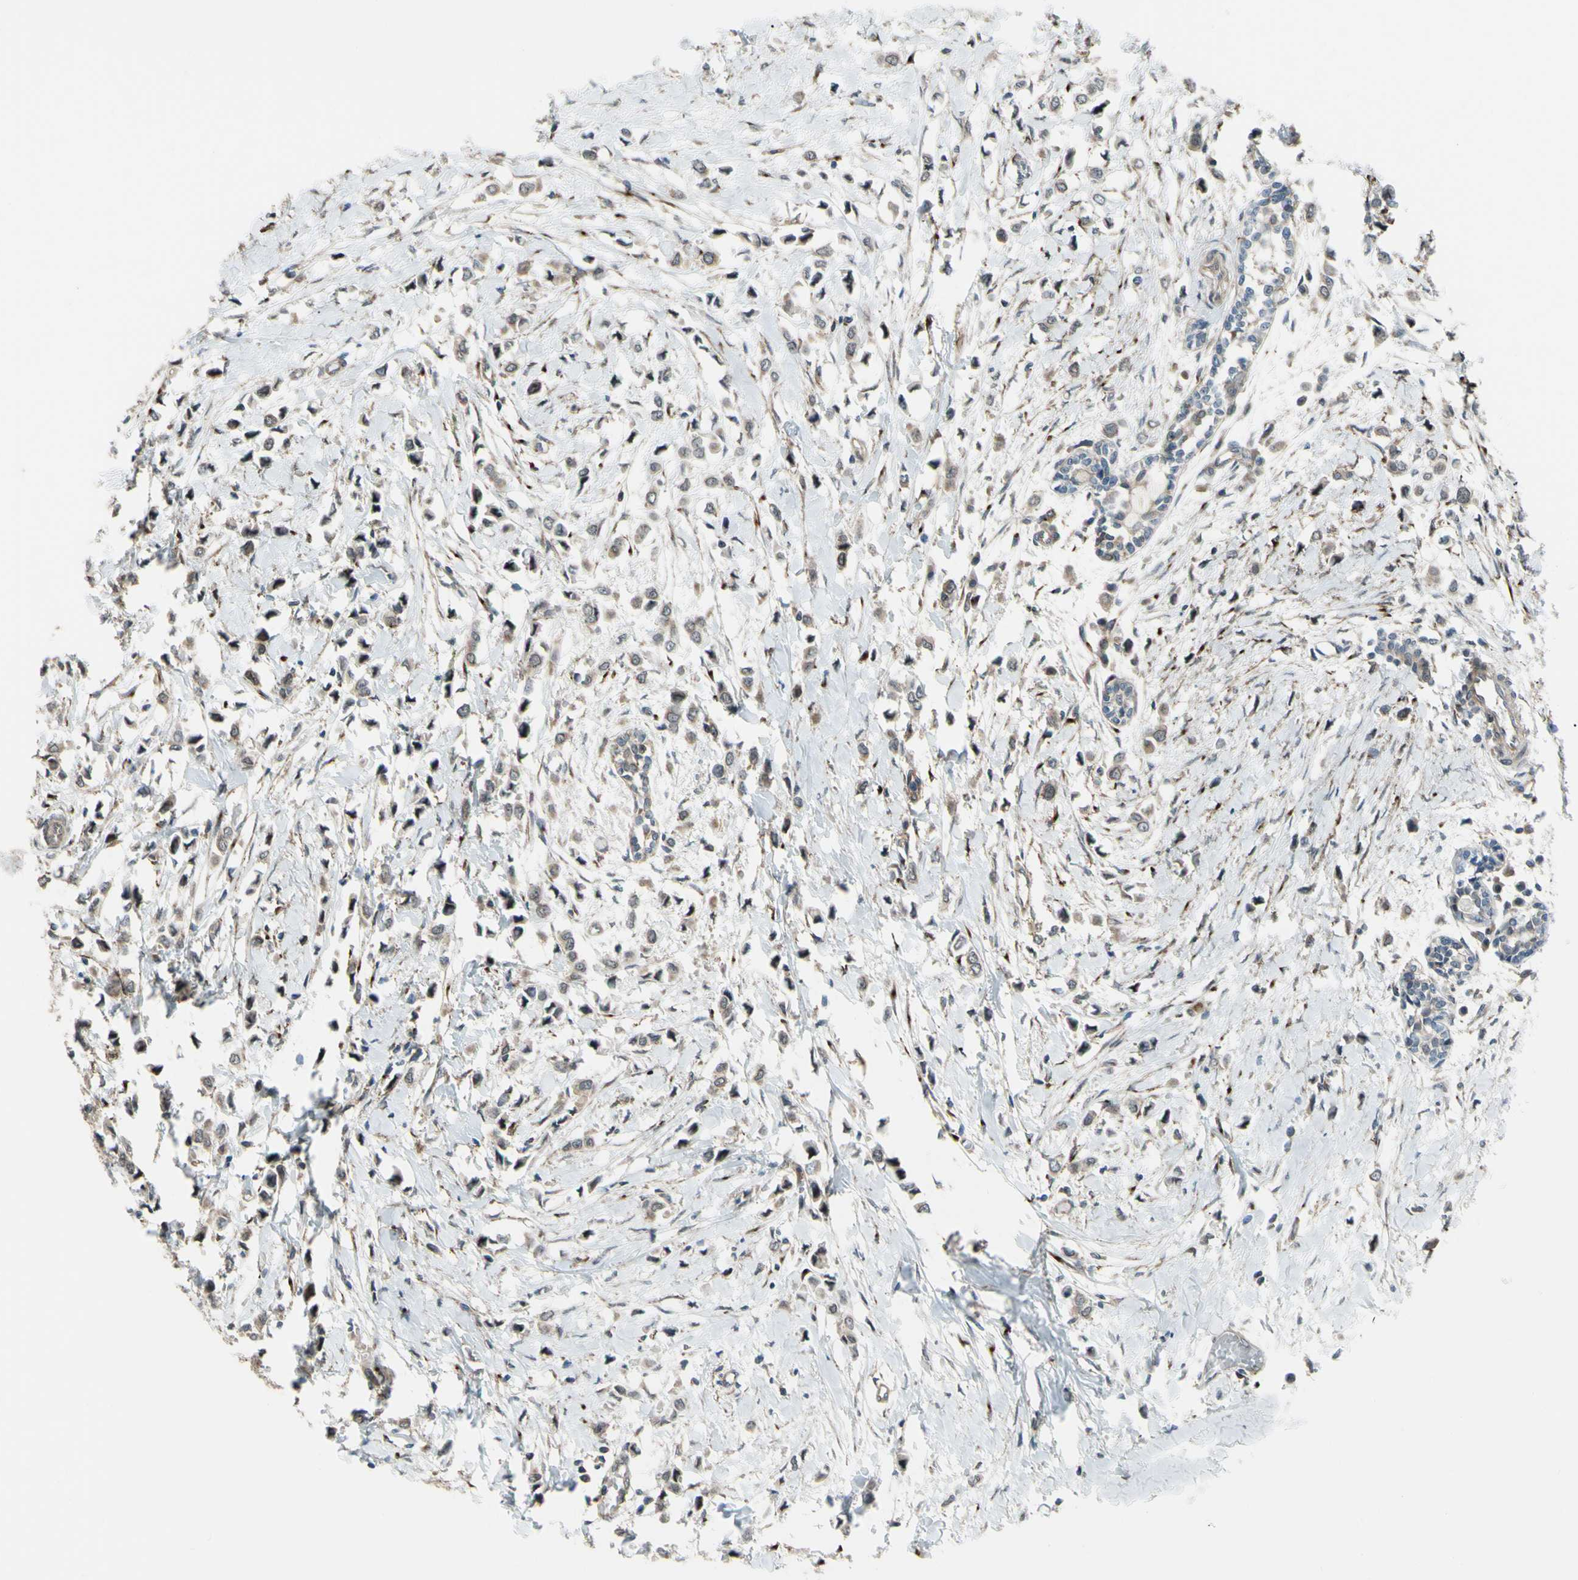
{"staining": {"intensity": "weak", "quantity": "25%-75%", "location": "cytoplasmic/membranous,nuclear"}, "tissue": "breast cancer", "cell_type": "Tumor cells", "image_type": "cancer", "snomed": [{"axis": "morphology", "description": "Lobular carcinoma"}, {"axis": "topography", "description": "Breast"}], "caption": "Protein analysis of breast cancer tissue shows weak cytoplasmic/membranous and nuclear positivity in about 25%-75% of tumor cells.", "gene": "FLII", "patient": {"sex": "female", "age": 51}}